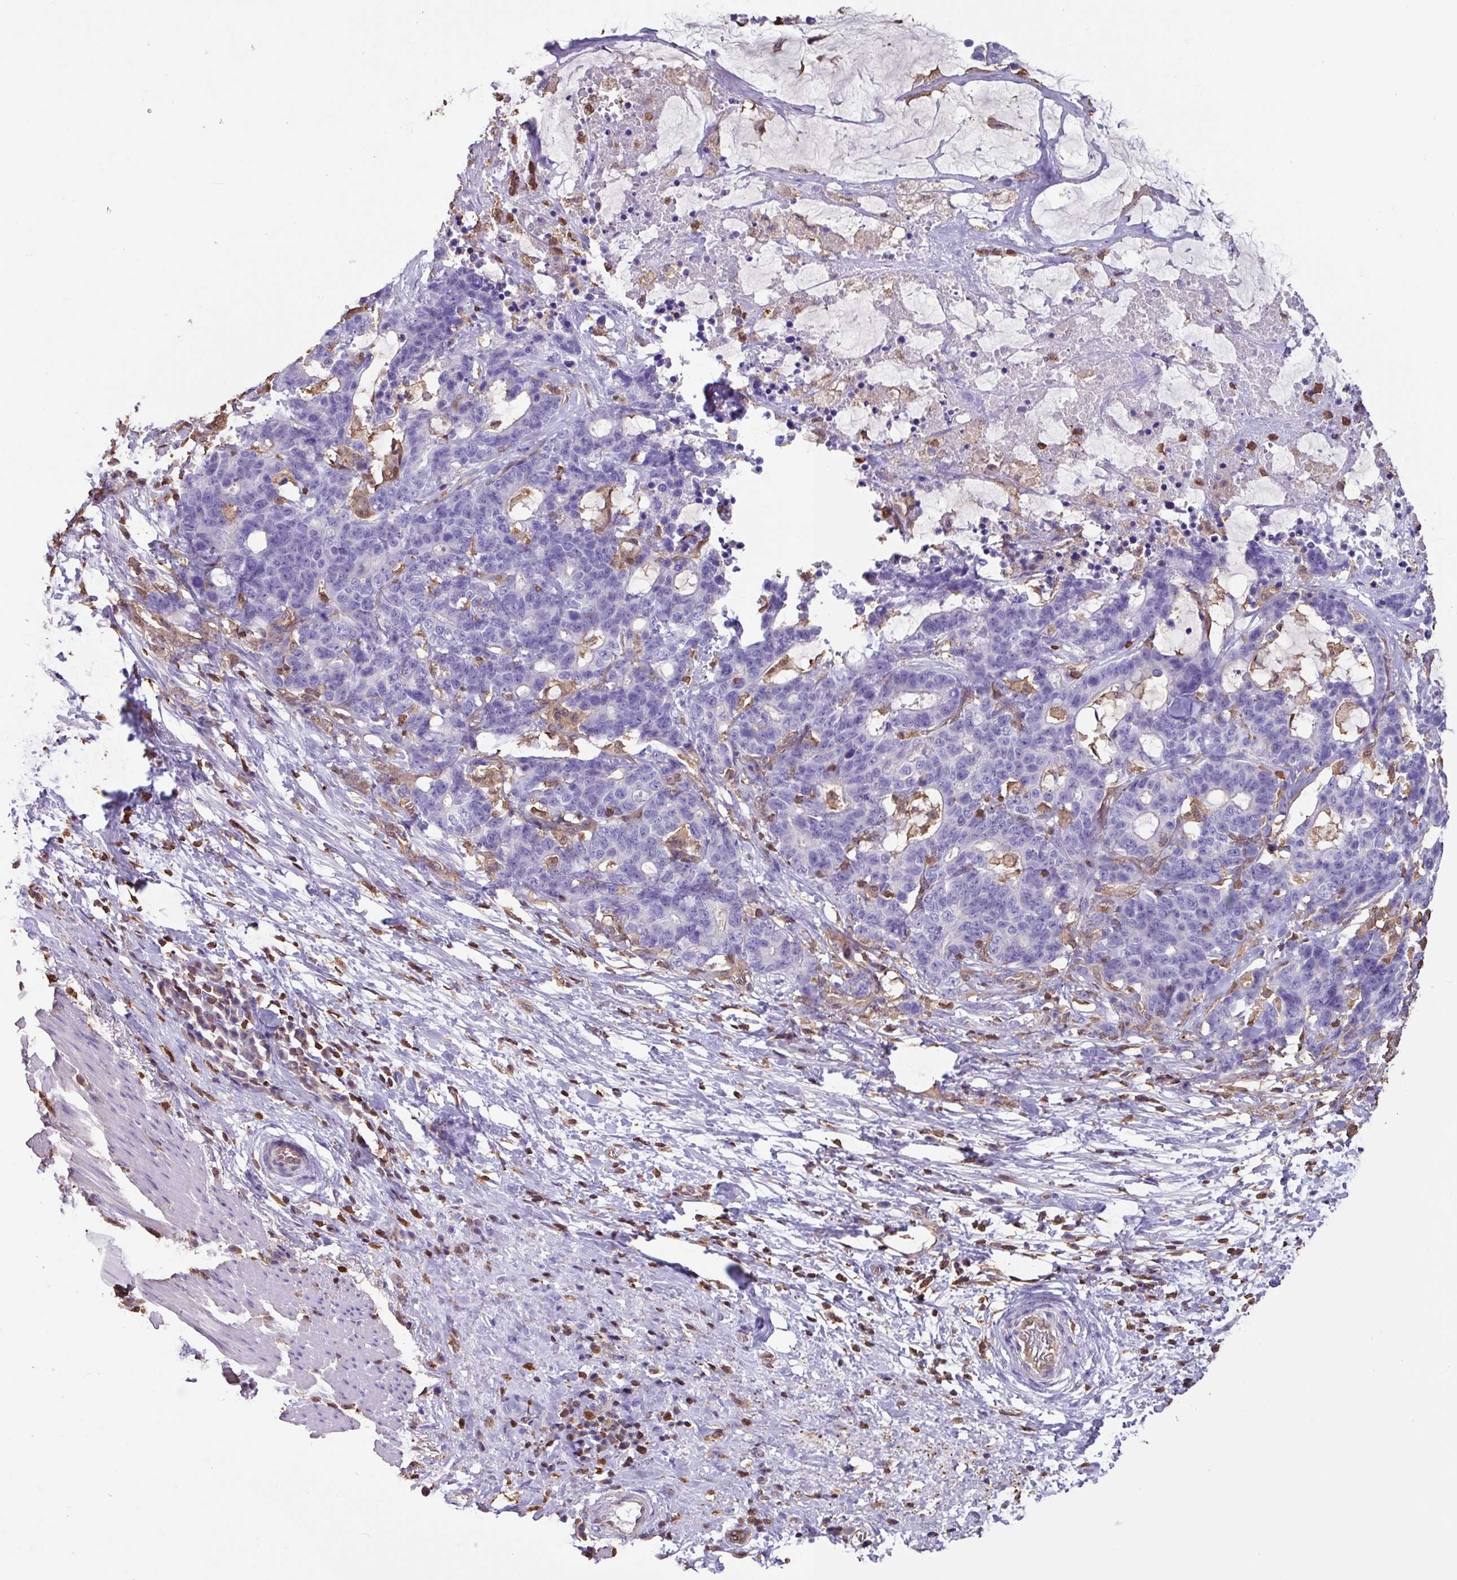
{"staining": {"intensity": "negative", "quantity": "none", "location": "none"}, "tissue": "stomach cancer", "cell_type": "Tumor cells", "image_type": "cancer", "snomed": [{"axis": "morphology", "description": "Normal tissue, NOS"}, {"axis": "morphology", "description": "Adenocarcinoma, NOS"}, {"axis": "topography", "description": "Stomach"}], "caption": "A high-resolution photomicrograph shows immunohistochemistry staining of stomach cancer, which shows no significant staining in tumor cells.", "gene": "ARHGDIB", "patient": {"sex": "female", "age": 64}}